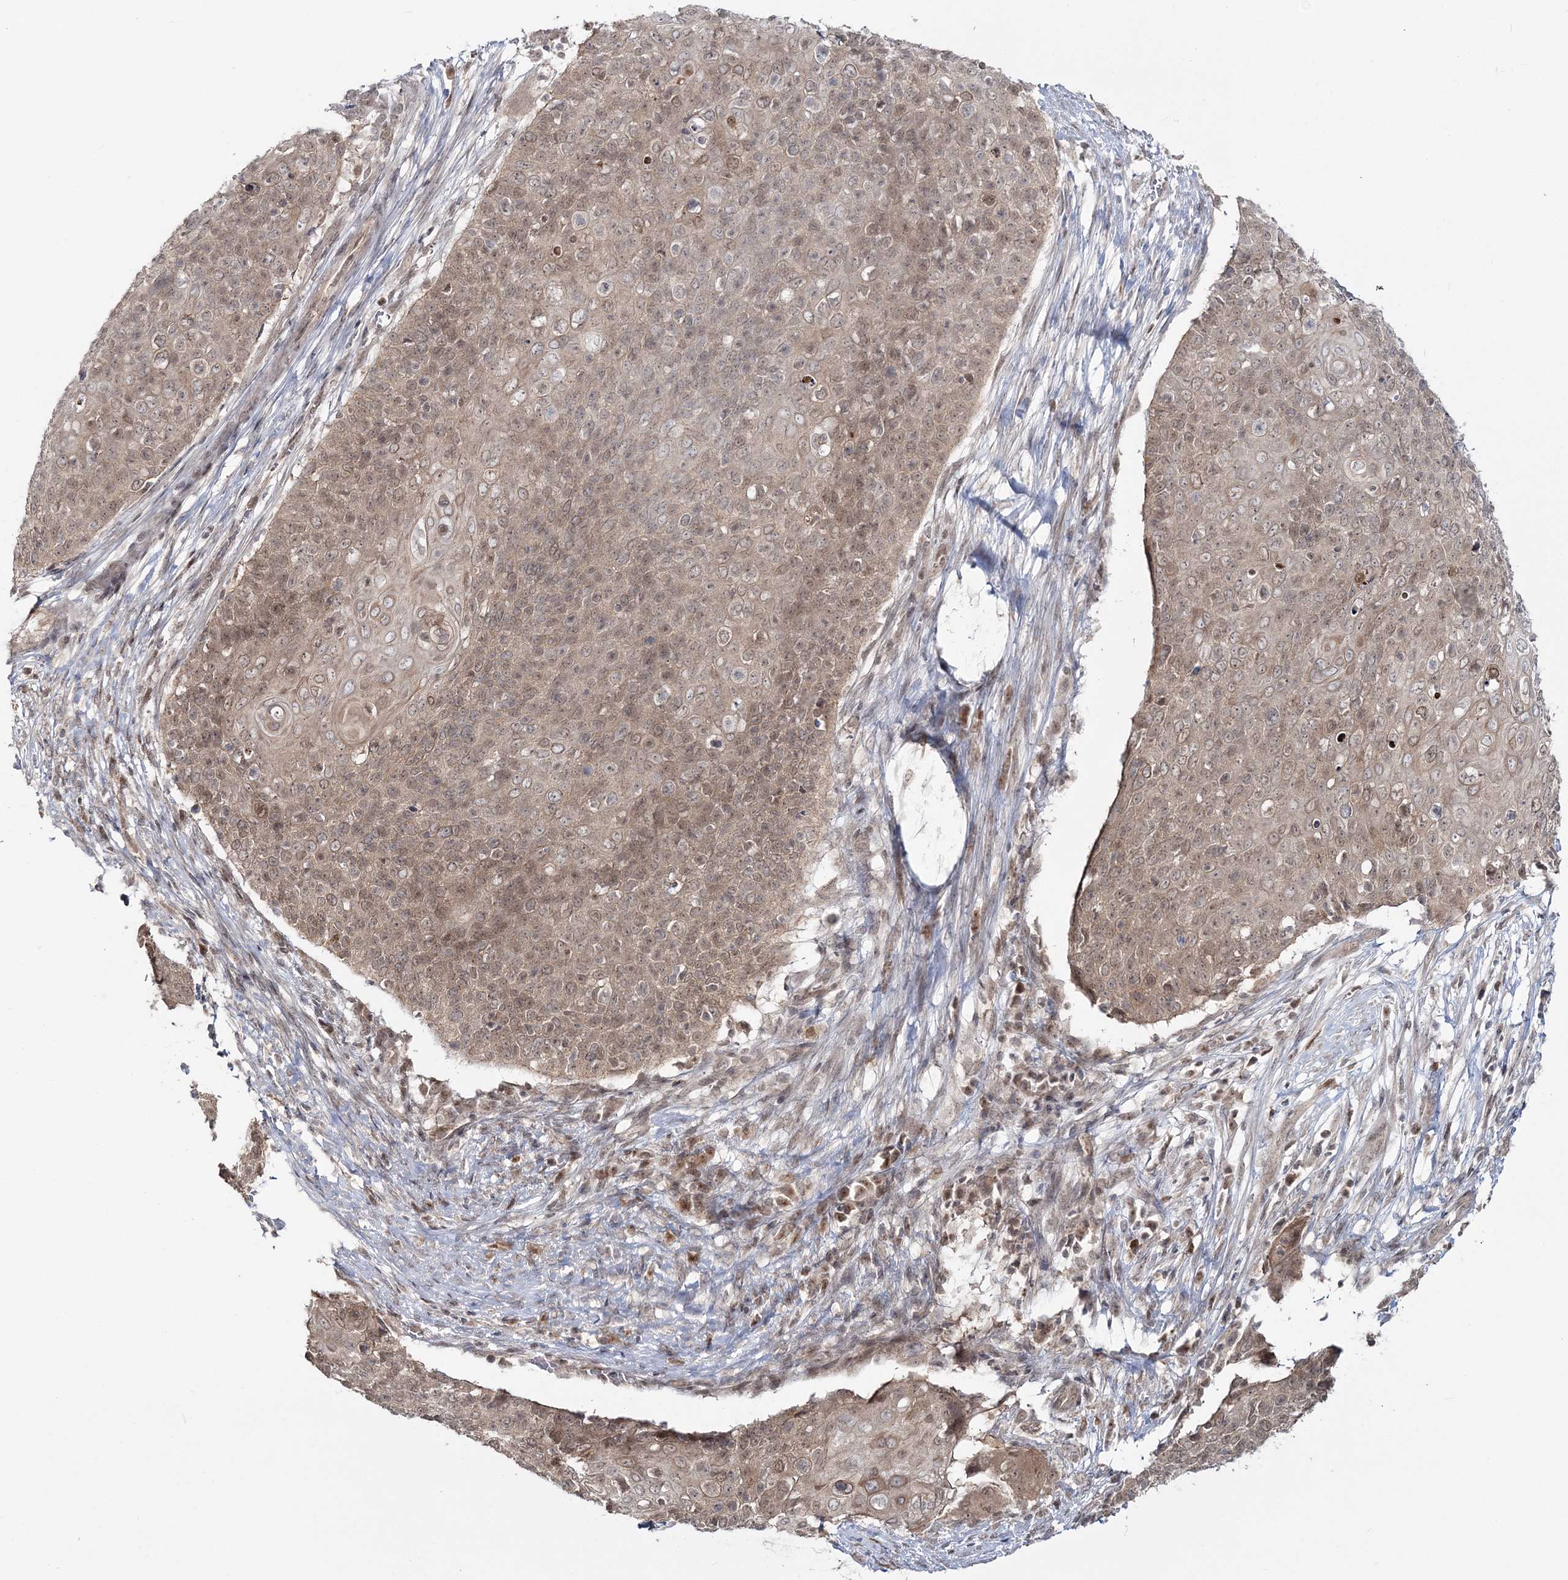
{"staining": {"intensity": "moderate", "quantity": ">75%", "location": "cytoplasmic/membranous,nuclear"}, "tissue": "cervical cancer", "cell_type": "Tumor cells", "image_type": "cancer", "snomed": [{"axis": "morphology", "description": "Squamous cell carcinoma, NOS"}, {"axis": "topography", "description": "Cervix"}], "caption": "There is medium levels of moderate cytoplasmic/membranous and nuclear staining in tumor cells of cervical squamous cell carcinoma, as demonstrated by immunohistochemical staining (brown color).", "gene": "ZFAND6", "patient": {"sex": "female", "age": 39}}